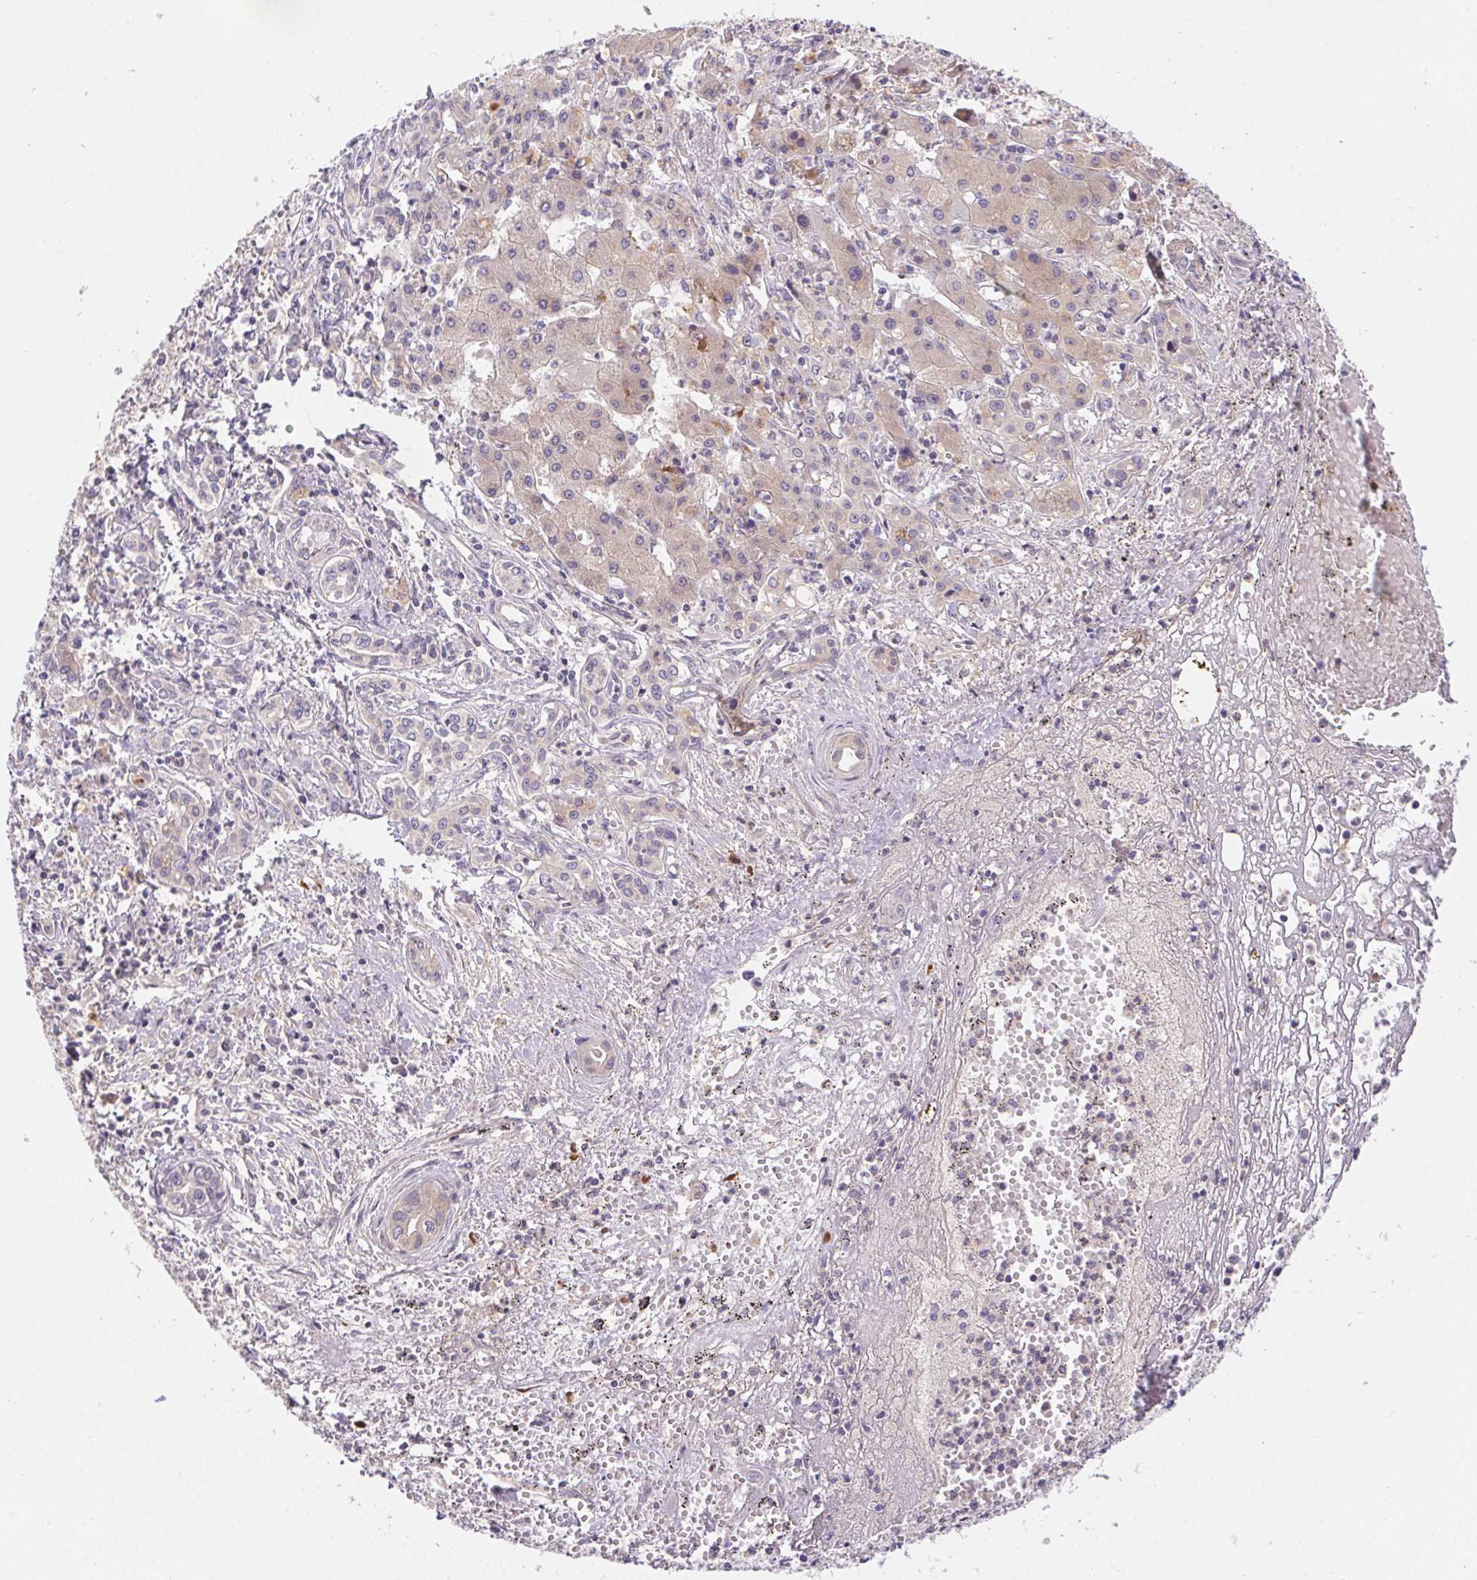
{"staining": {"intensity": "negative", "quantity": "none", "location": "none"}, "tissue": "liver cancer", "cell_type": "Tumor cells", "image_type": "cancer", "snomed": [{"axis": "morphology", "description": "Cholangiocarcinoma"}, {"axis": "topography", "description": "Liver"}], "caption": "Liver cancer (cholangiocarcinoma) was stained to show a protein in brown. There is no significant expression in tumor cells. (DAB immunohistochemistry (IHC) visualized using brightfield microscopy, high magnification).", "gene": "PRKAA1", "patient": {"sex": "female", "age": 64}}